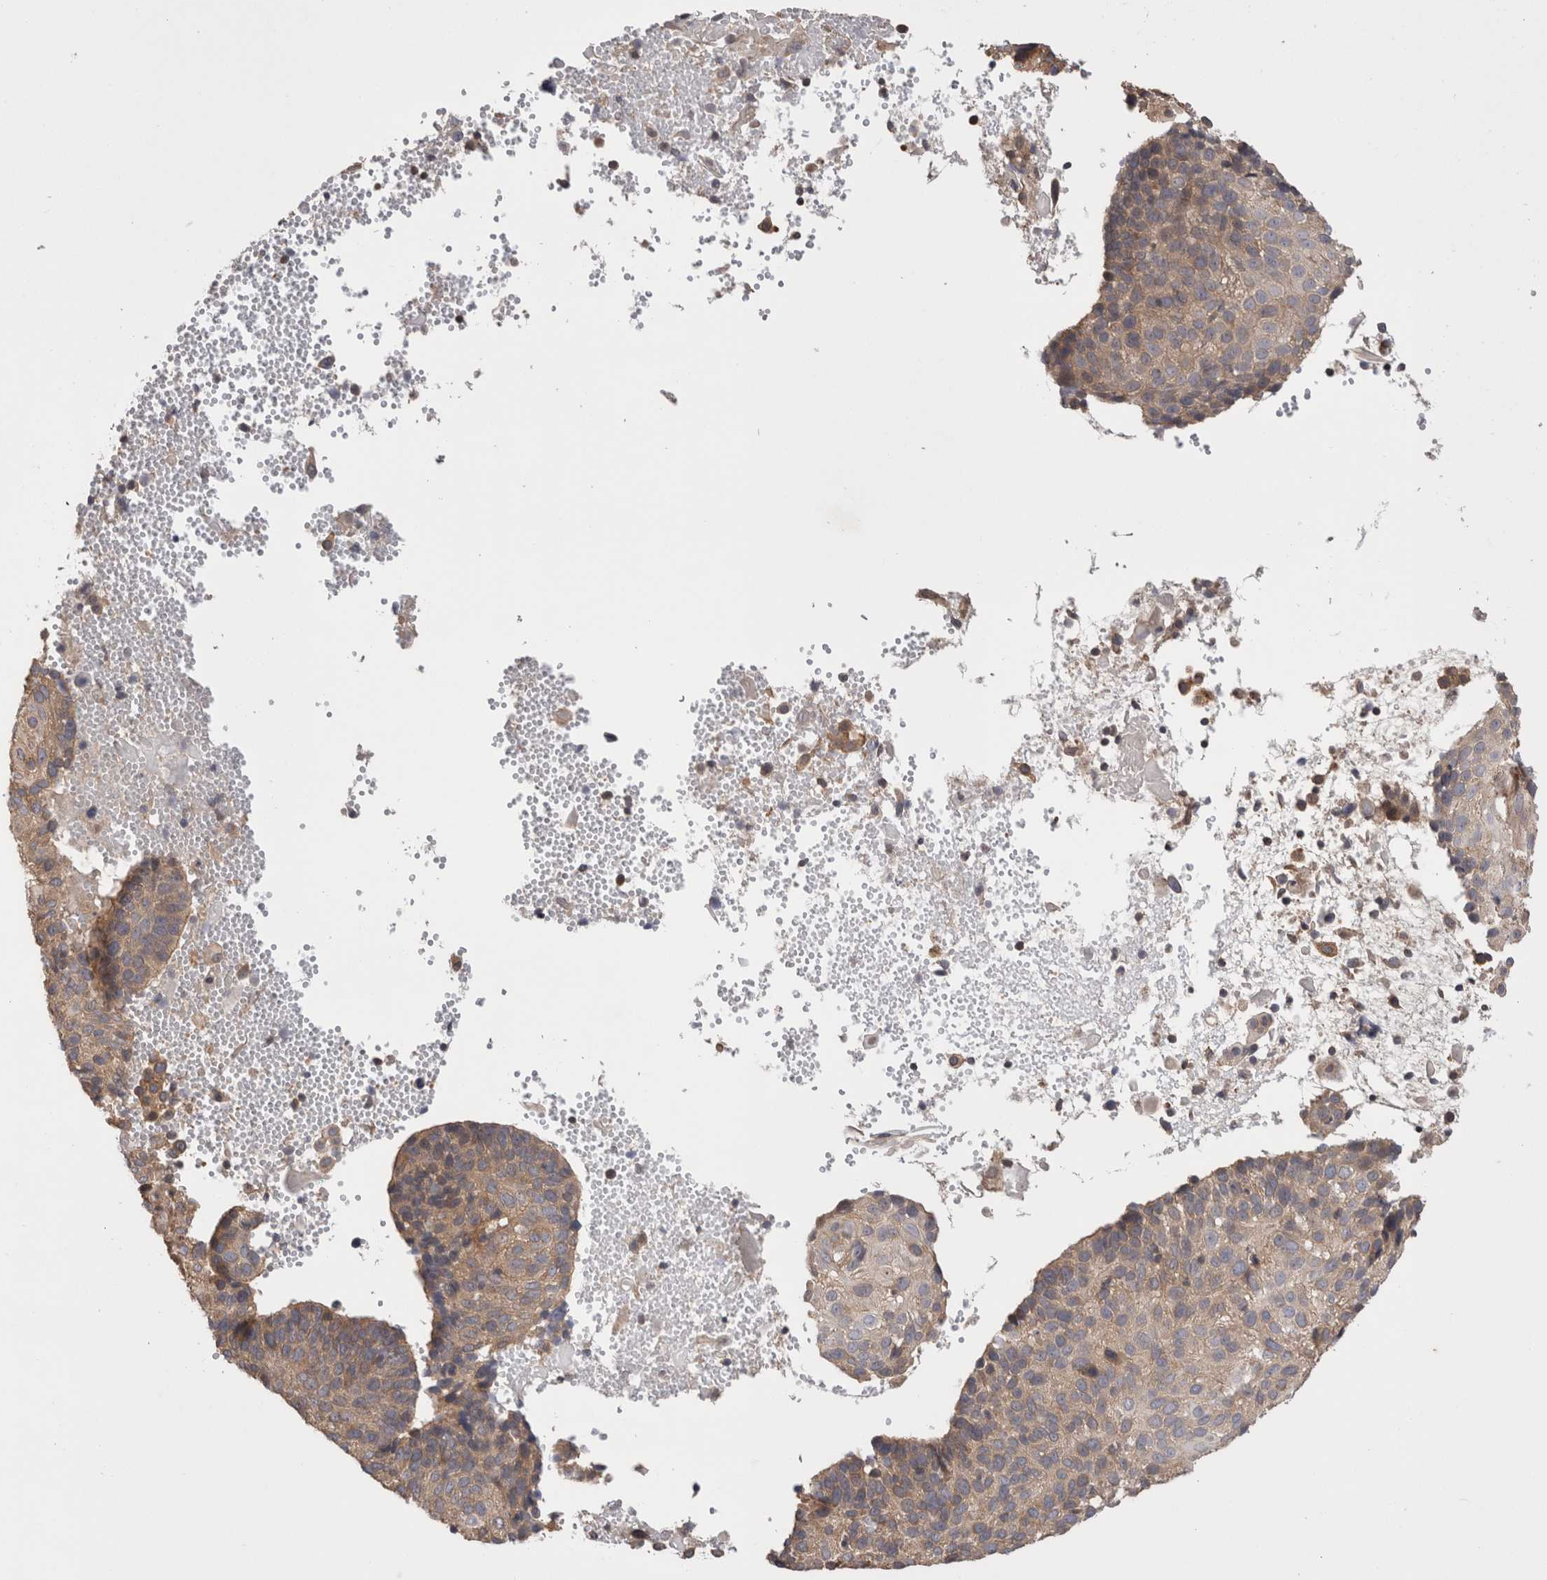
{"staining": {"intensity": "moderate", "quantity": ">75%", "location": "cytoplasmic/membranous"}, "tissue": "cervical cancer", "cell_type": "Tumor cells", "image_type": "cancer", "snomed": [{"axis": "morphology", "description": "Squamous cell carcinoma, NOS"}, {"axis": "topography", "description": "Cervix"}], "caption": "The histopathology image demonstrates staining of cervical cancer, revealing moderate cytoplasmic/membranous protein positivity (brown color) within tumor cells.", "gene": "OTOR", "patient": {"sex": "female", "age": 74}}